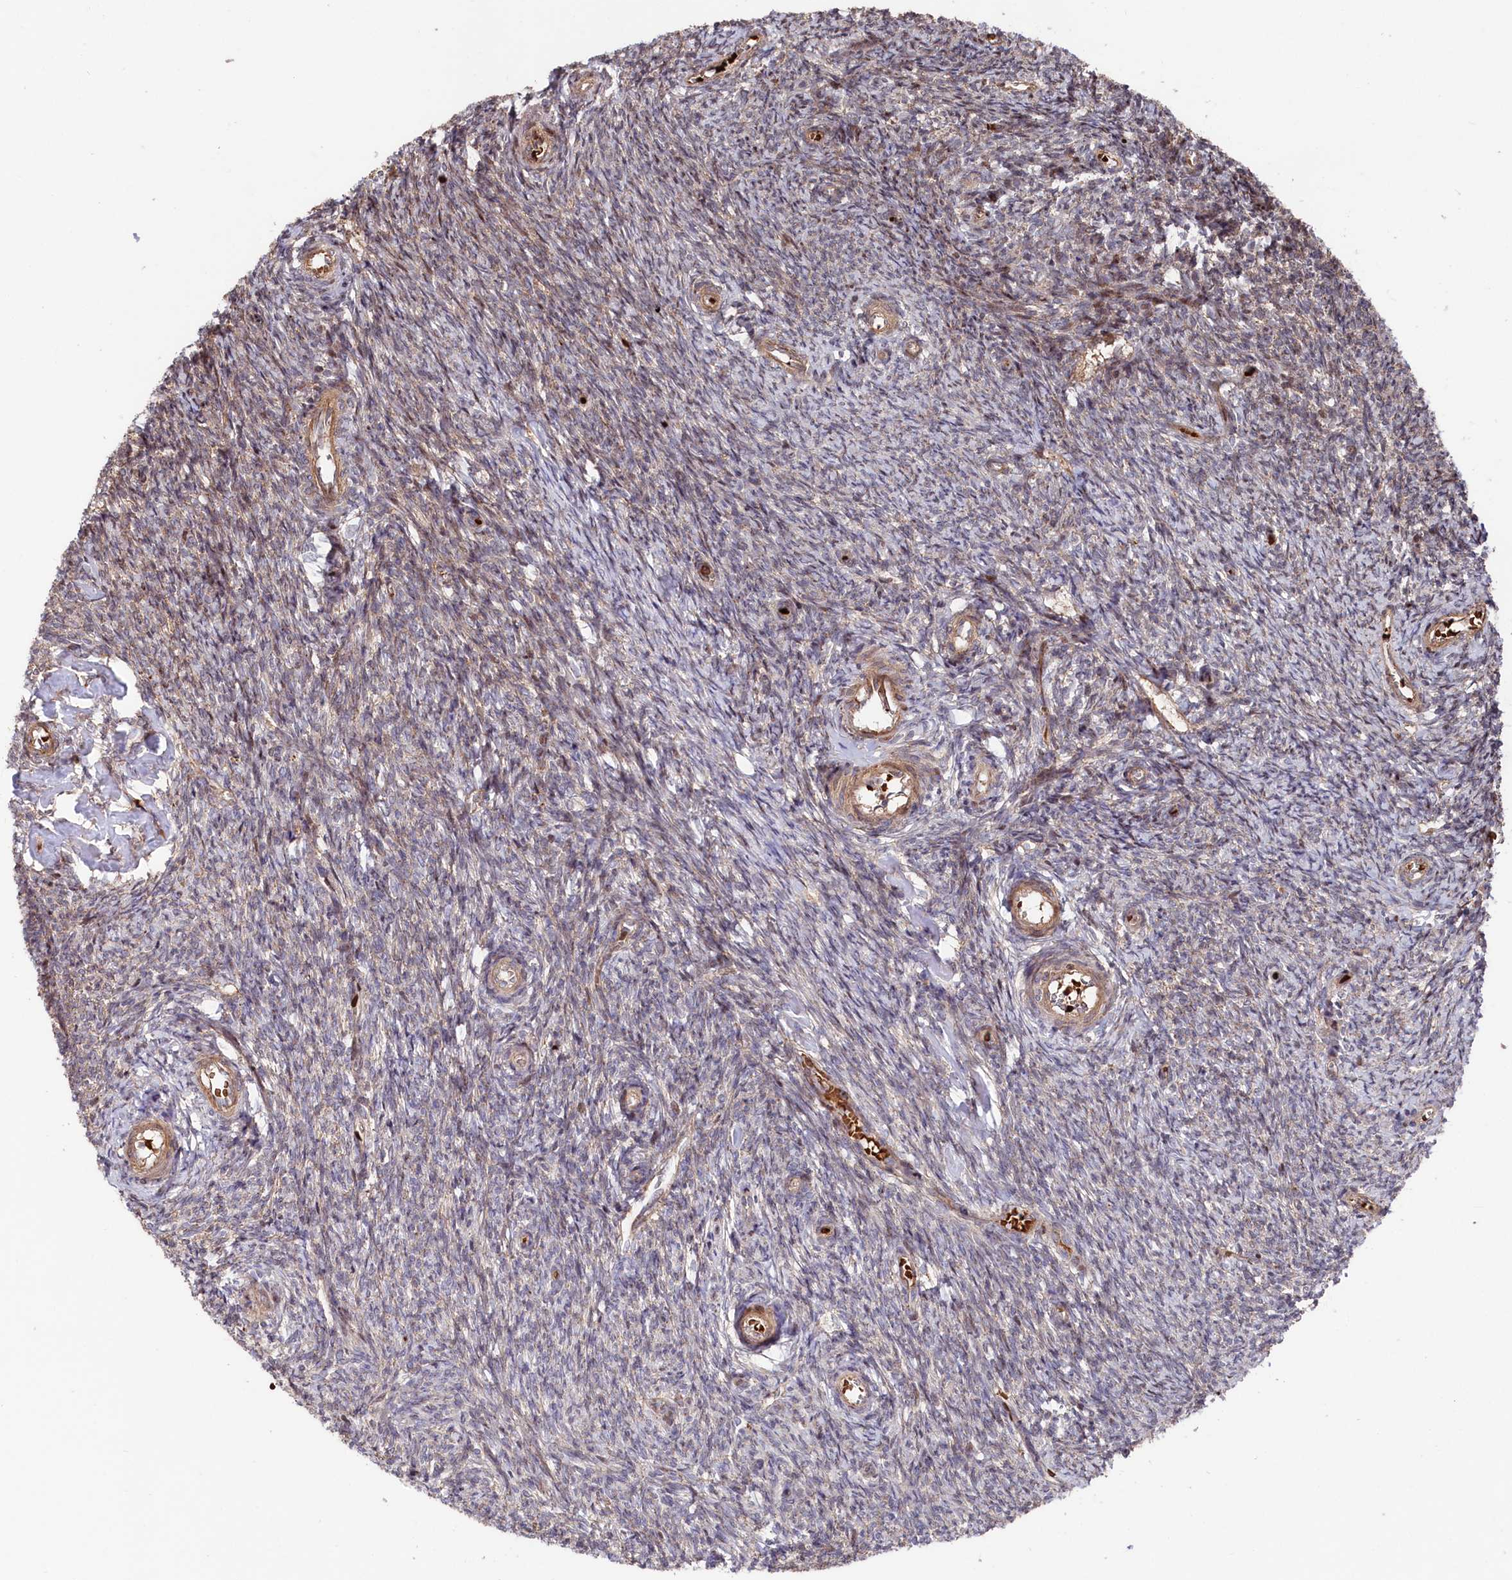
{"staining": {"intensity": "weak", "quantity": "25%-75%", "location": "cytoplasmic/membranous"}, "tissue": "ovary", "cell_type": "Ovarian stroma cells", "image_type": "normal", "snomed": [{"axis": "morphology", "description": "Normal tissue, NOS"}, {"axis": "topography", "description": "Ovary"}], "caption": "Ovarian stroma cells exhibit low levels of weak cytoplasmic/membranous positivity in approximately 25%-75% of cells in benign human ovary.", "gene": "TNKS1BP1", "patient": {"sex": "female", "age": 44}}